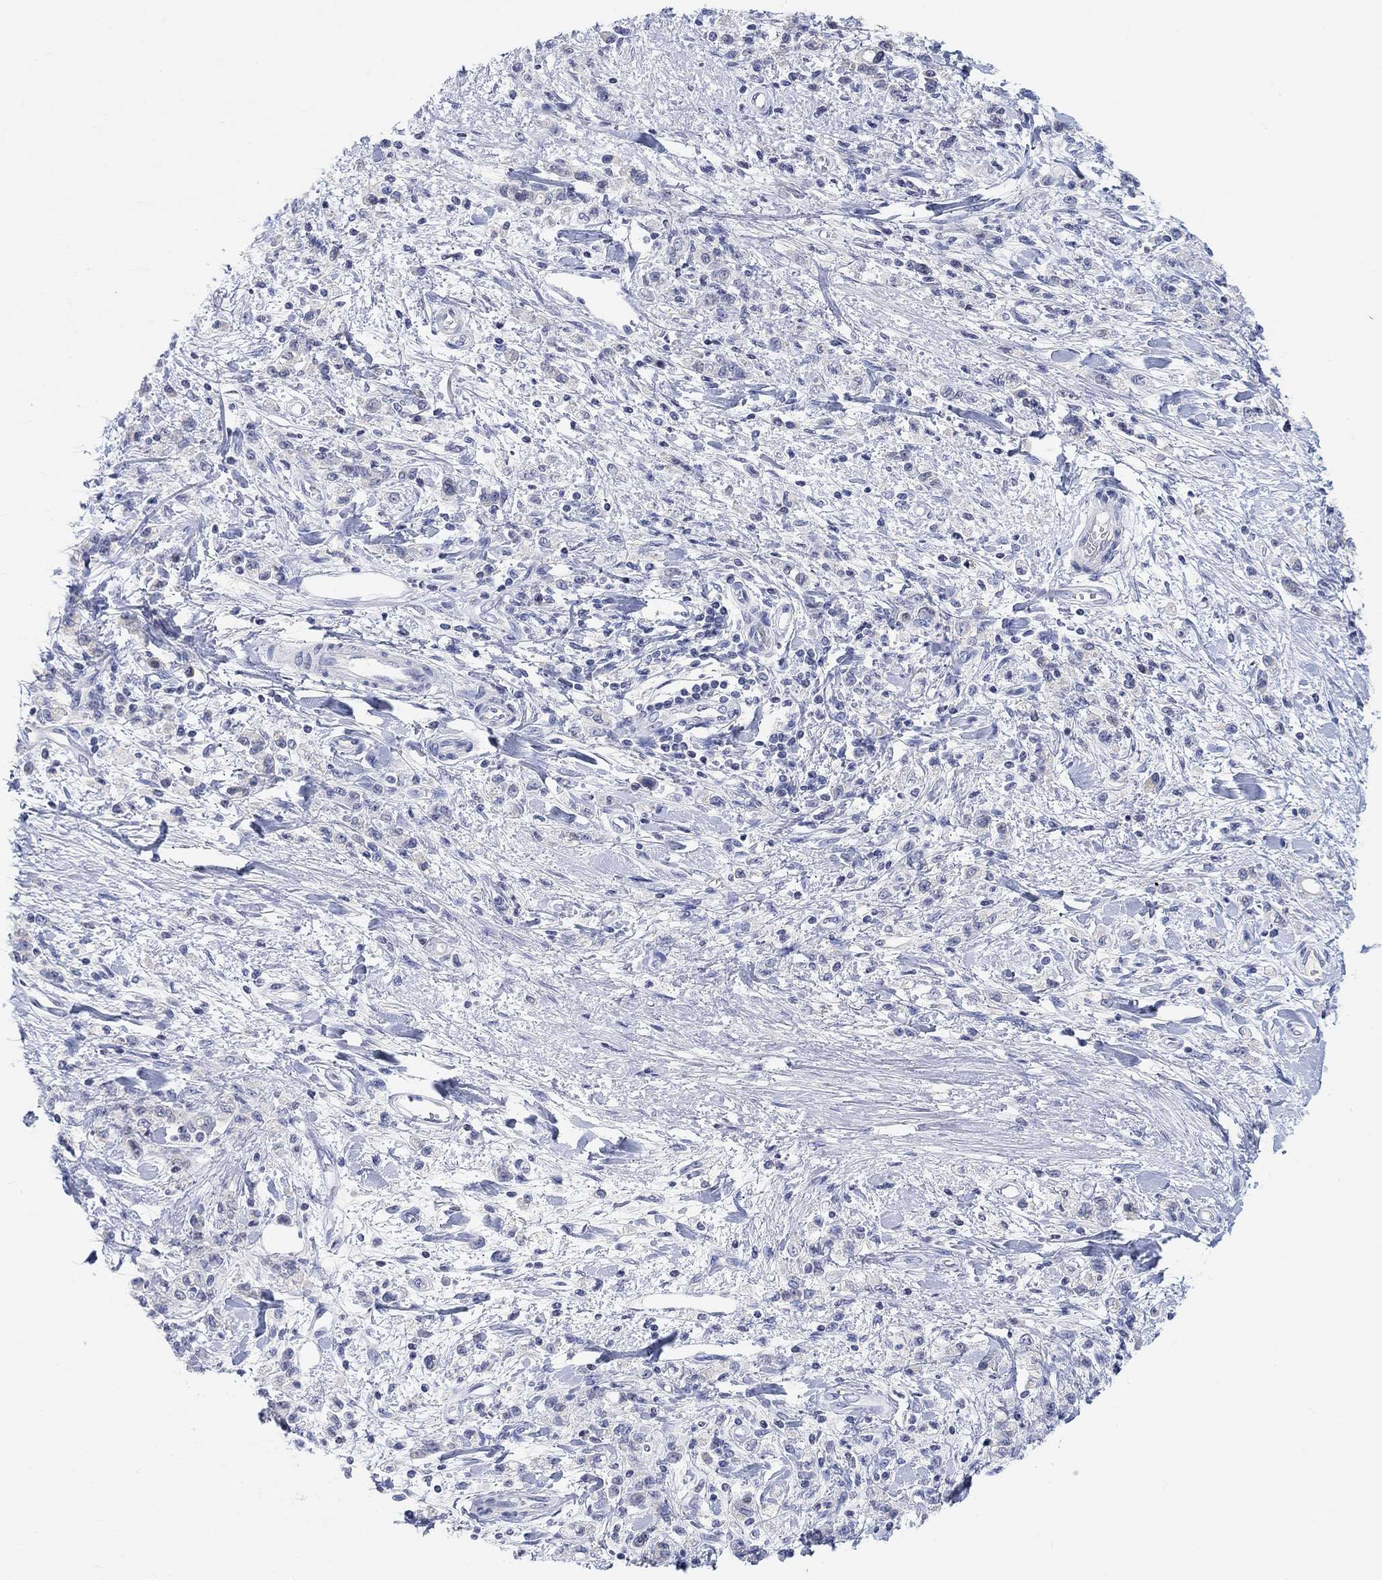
{"staining": {"intensity": "negative", "quantity": "none", "location": "none"}, "tissue": "stomach cancer", "cell_type": "Tumor cells", "image_type": "cancer", "snomed": [{"axis": "morphology", "description": "Adenocarcinoma, NOS"}, {"axis": "topography", "description": "Stomach"}], "caption": "This is an immunohistochemistry photomicrograph of human stomach adenocarcinoma. There is no positivity in tumor cells.", "gene": "ATP6V1E2", "patient": {"sex": "male", "age": 77}}